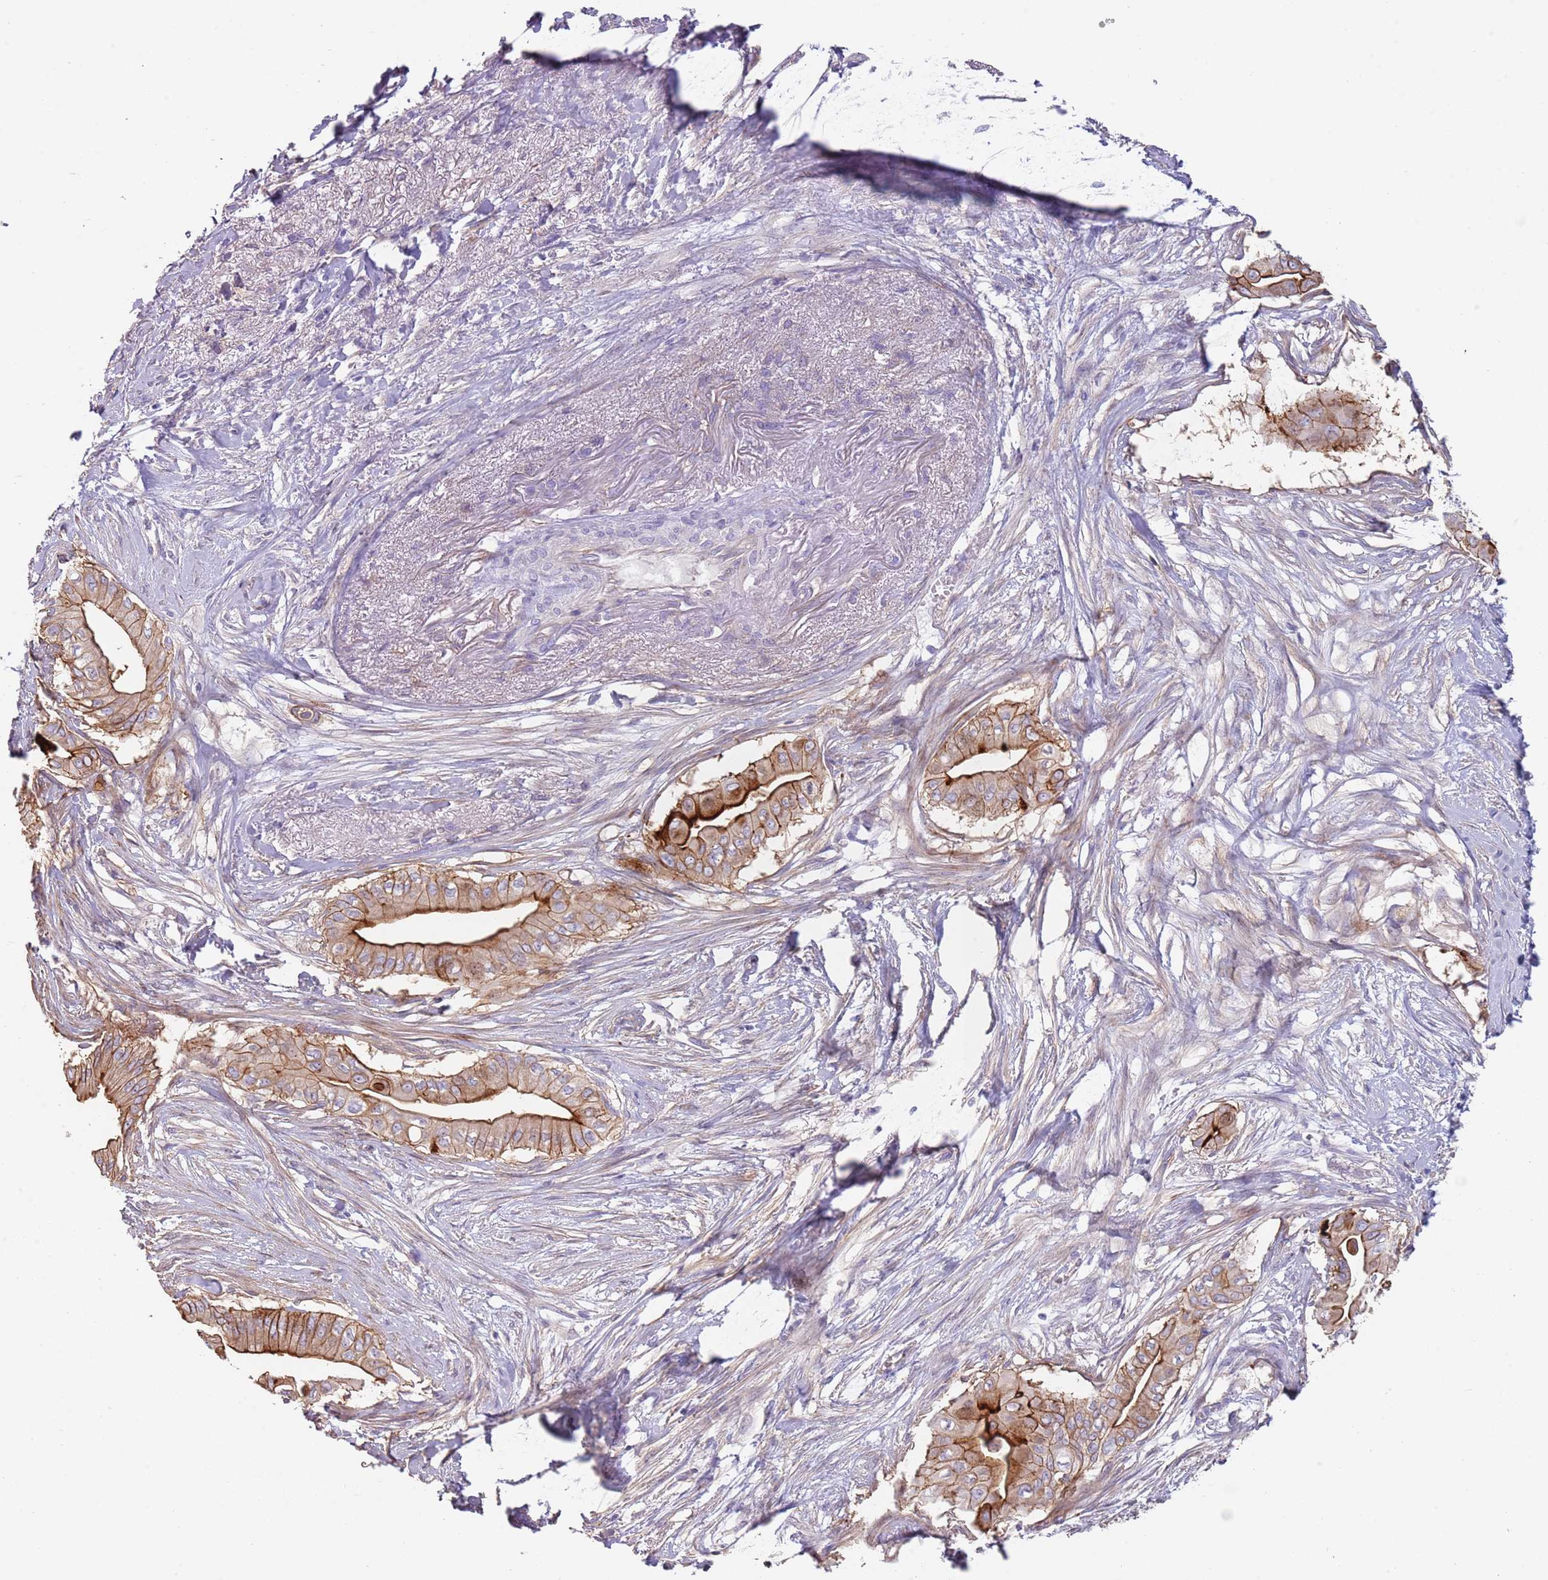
{"staining": {"intensity": "strong", "quantity": "25%-75%", "location": "cytoplasmic/membranous"}, "tissue": "pancreatic cancer", "cell_type": "Tumor cells", "image_type": "cancer", "snomed": [{"axis": "morphology", "description": "Adenocarcinoma, NOS"}, {"axis": "topography", "description": "Pancreas"}], "caption": "DAB immunohistochemical staining of adenocarcinoma (pancreatic) reveals strong cytoplasmic/membranous protein expression in approximately 25%-75% of tumor cells.", "gene": "NBPF3", "patient": {"sex": "male", "age": 71}}